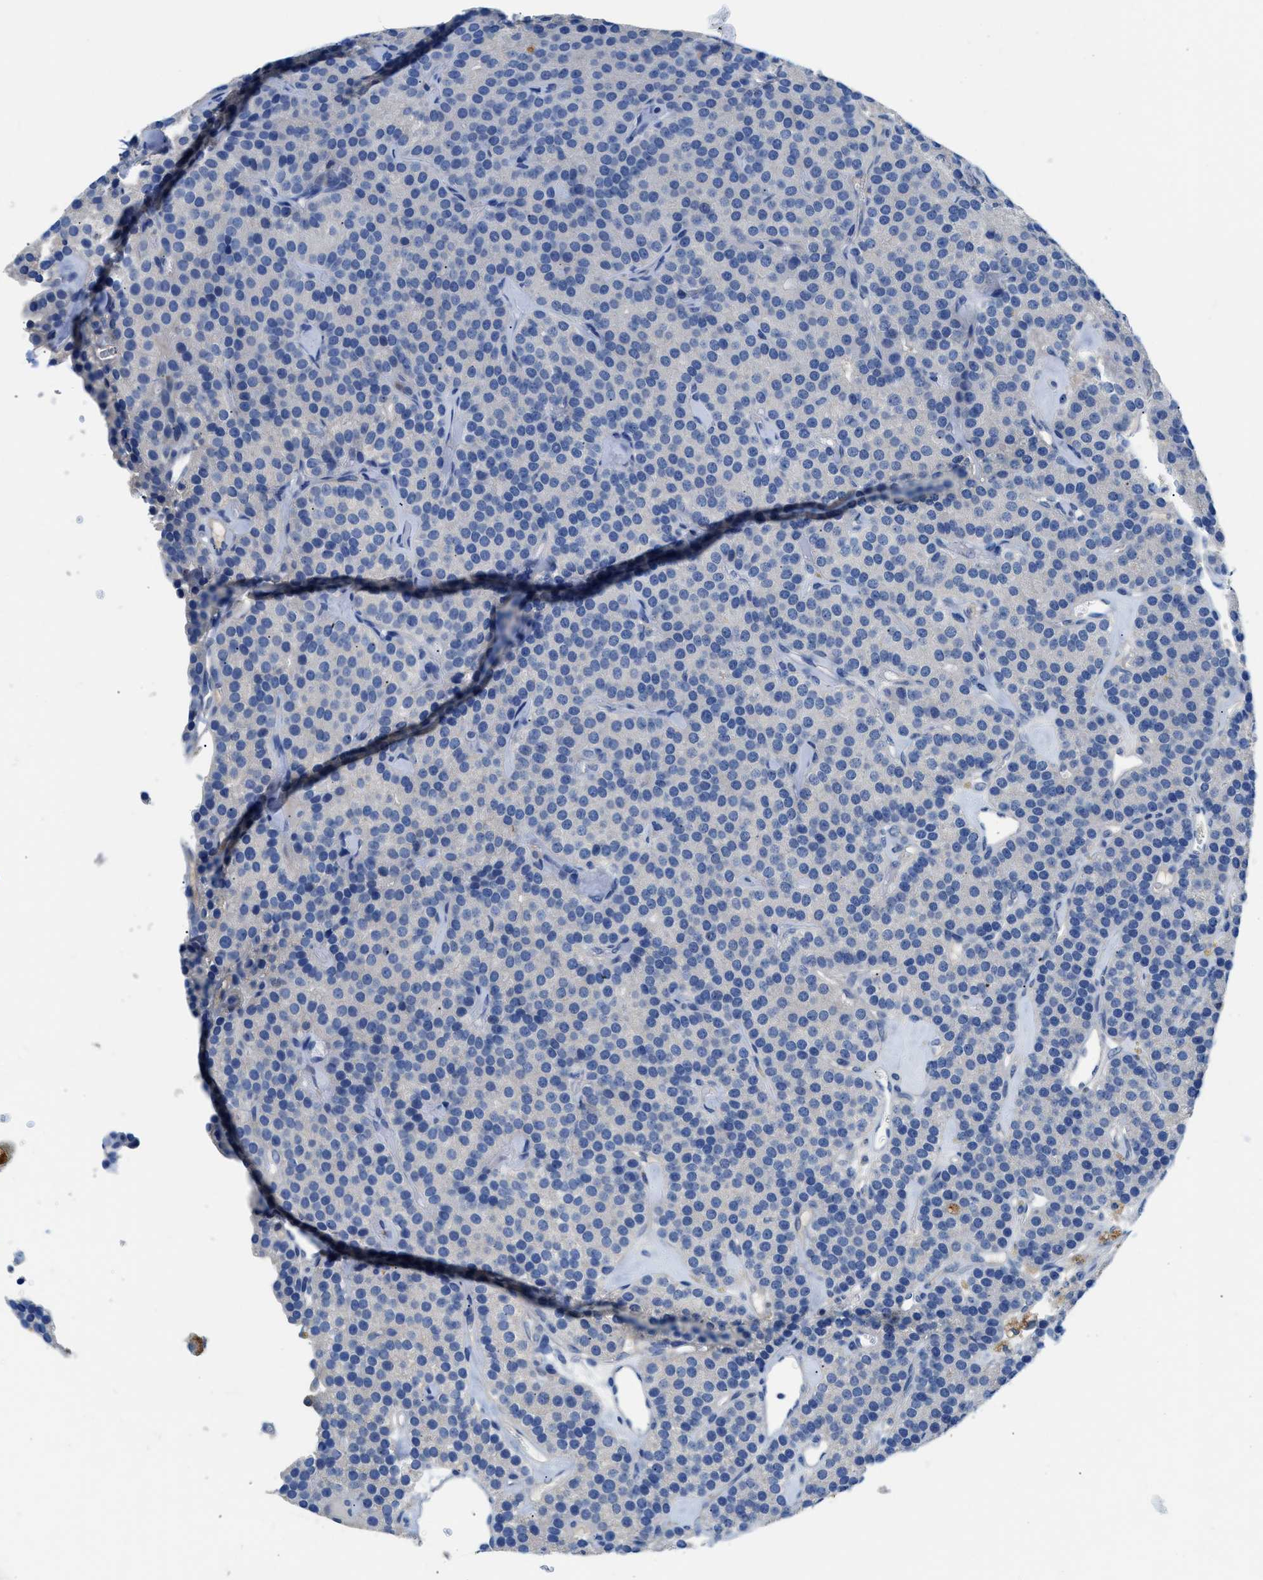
{"staining": {"intensity": "negative", "quantity": "none", "location": "none"}, "tissue": "parathyroid gland", "cell_type": "Glandular cells", "image_type": "normal", "snomed": [{"axis": "morphology", "description": "Normal tissue, NOS"}, {"axis": "morphology", "description": "Adenoma, NOS"}, {"axis": "topography", "description": "Parathyroid gland"}], "caption": "Immunohistochemical staining of normal human parathyroid gland exhibits no significant expression in glandular cells.", "gene": "SLC10A6", "patient": {"sex": "female", "age": 86}}